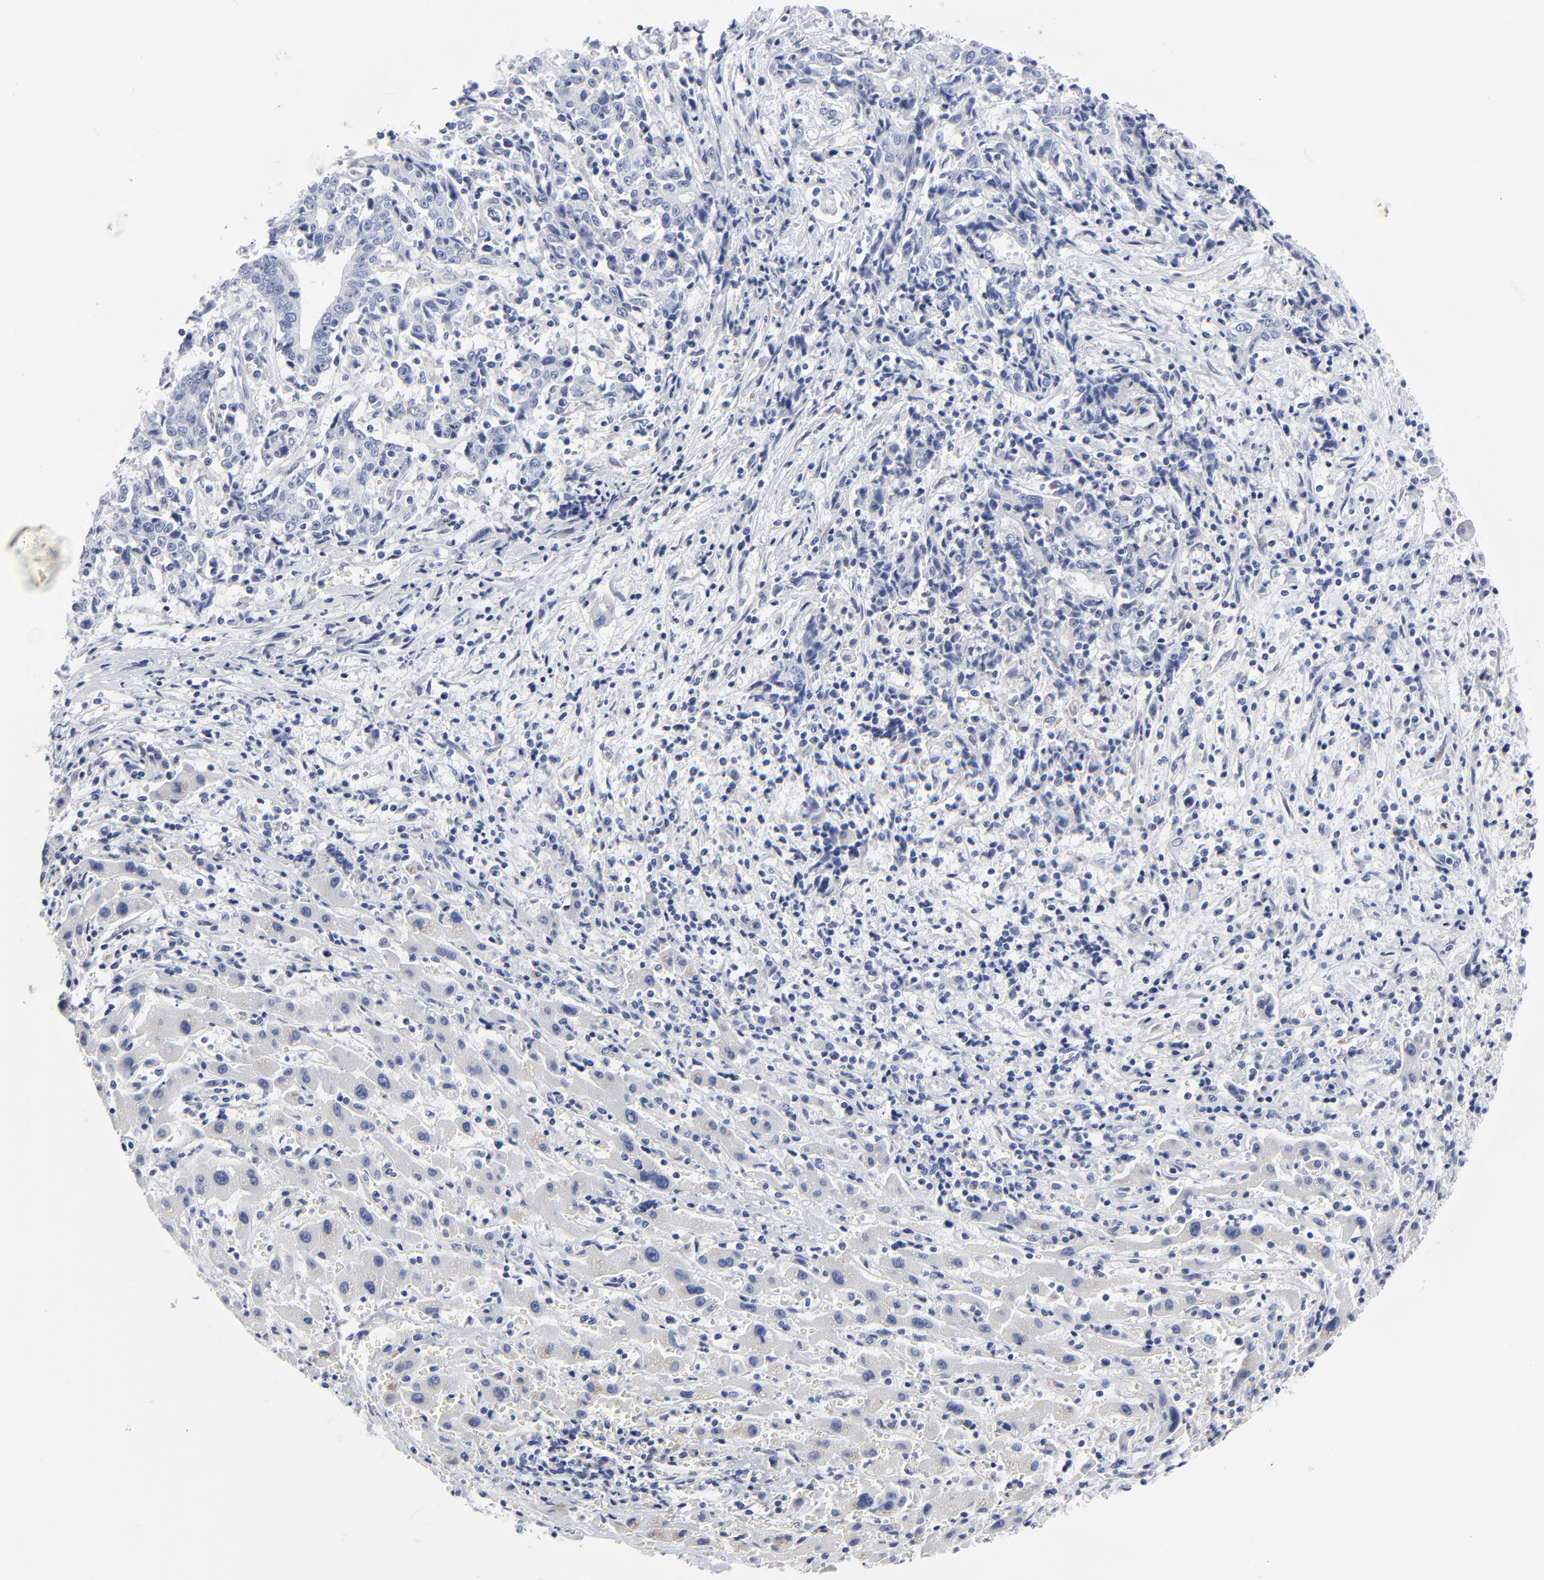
{"staining": {"intensity": "negative", "quantity": "none", "location": "none"}, "tissue": "liver cancer", "cell_type": "Tumor cells", "image_type": "cancer", "snomed": [{"axis": "morphology", "description": "Cholangiocarcinoma"}, {"axis": "topography", "description": "Liver"}], "caption": "Immunohistochemistry (IHC) of liver cancer (cholangiocarcinoma) reveals no positivity in tumor cells.", "gene": "STAT2", "patient": {"sex": "male", "age": 57}}